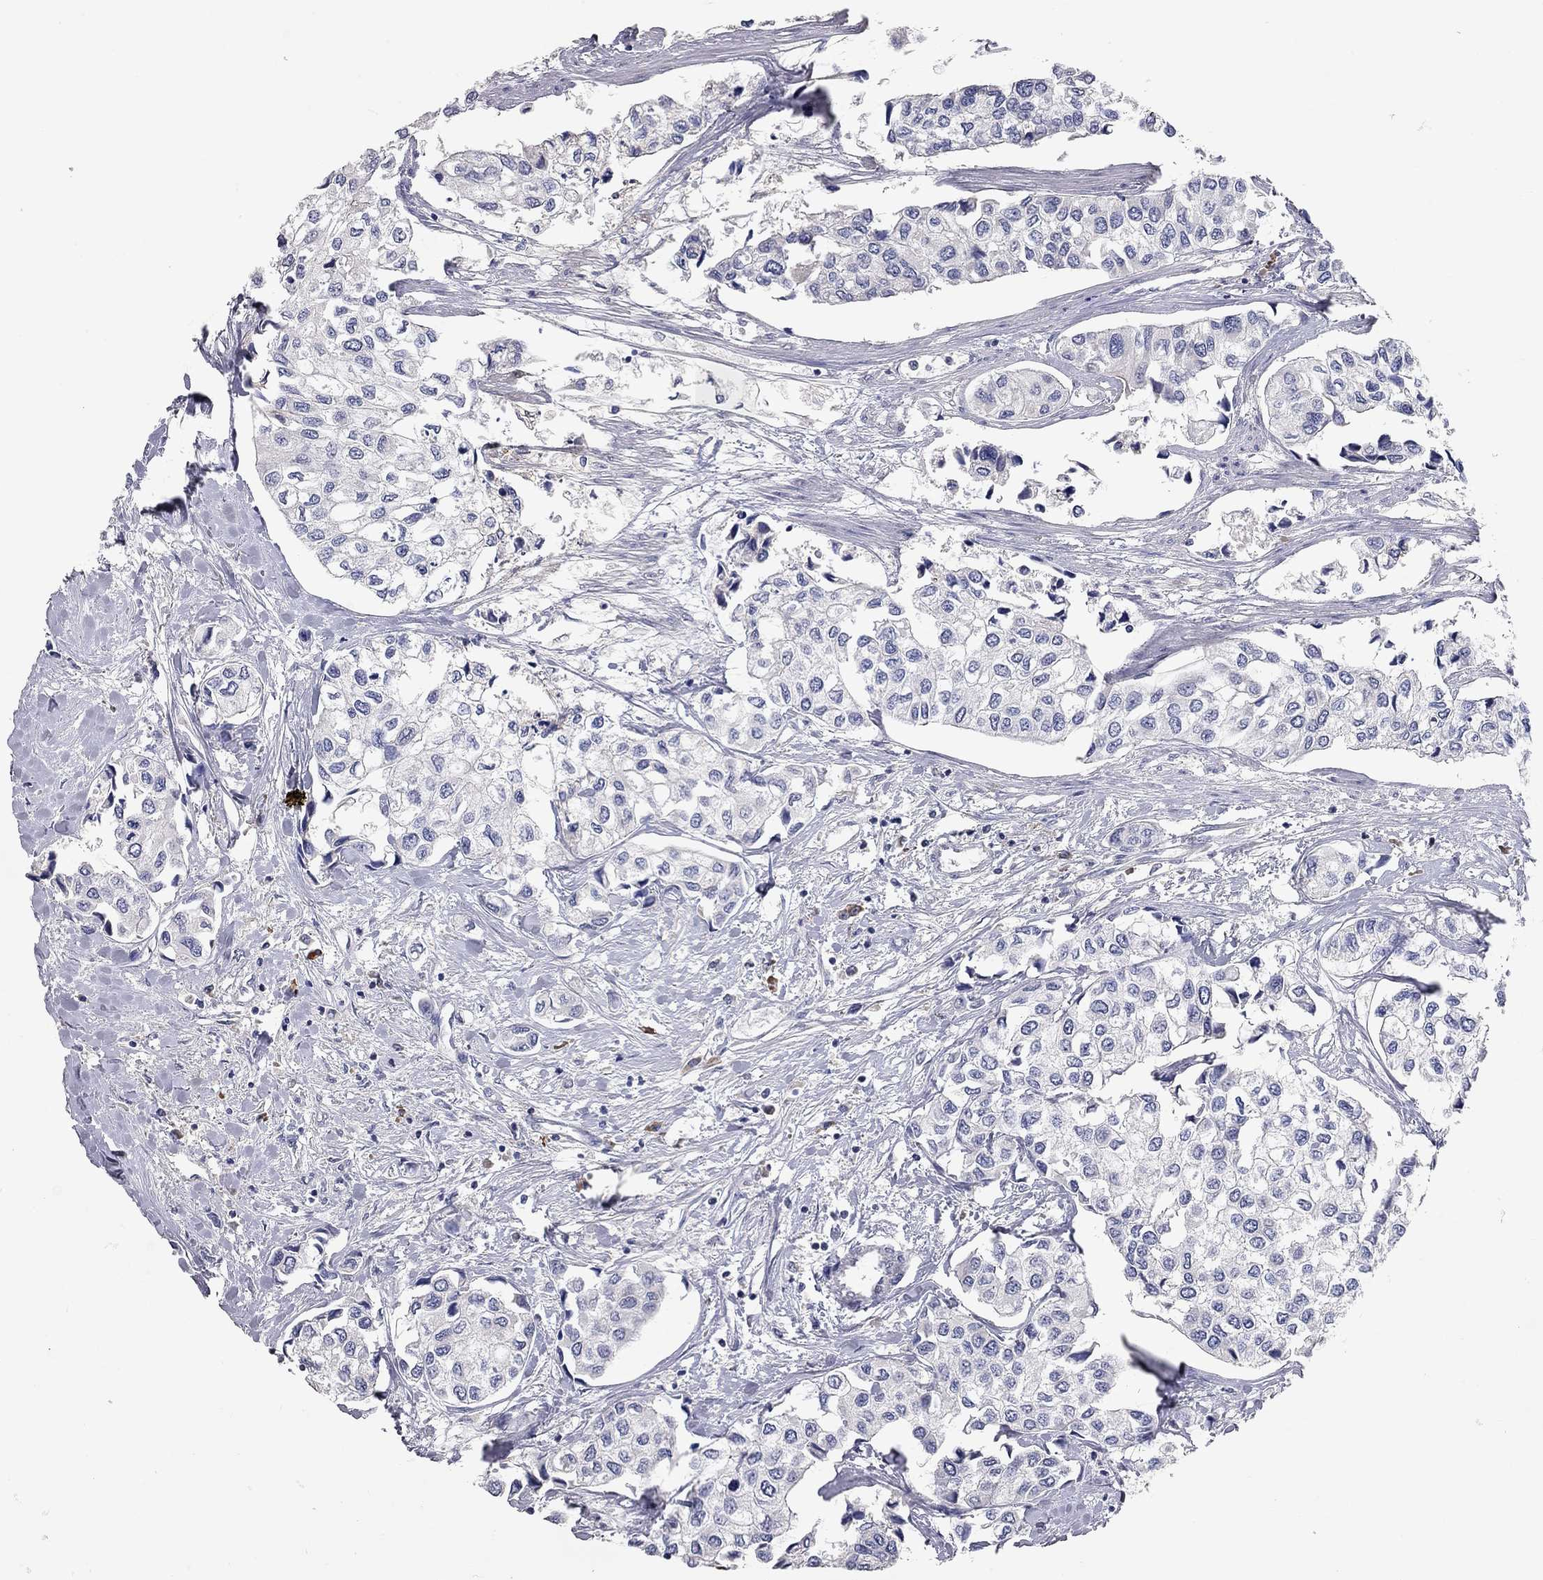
{"staining": {"intensity": "negative", "quantity": "none", "location": "none"}, "tissue": "urothelial cancer", "cell_type": "Tumor cells", "image_type": "cancer", "snomed": [{"axis": "morphology", "description": "Urothelial carcinoma, High grade"}, {"axis": "topography", "description": "Urinary bladder"}], "caption": "High power microscopy image of an immunohistochemistry (IHC) photomicrograph of urothelial cancer, revealing no significant staining in tumor cells.", "gene": "XAGE2", "patient": {"sex": "male", "age": 73}}